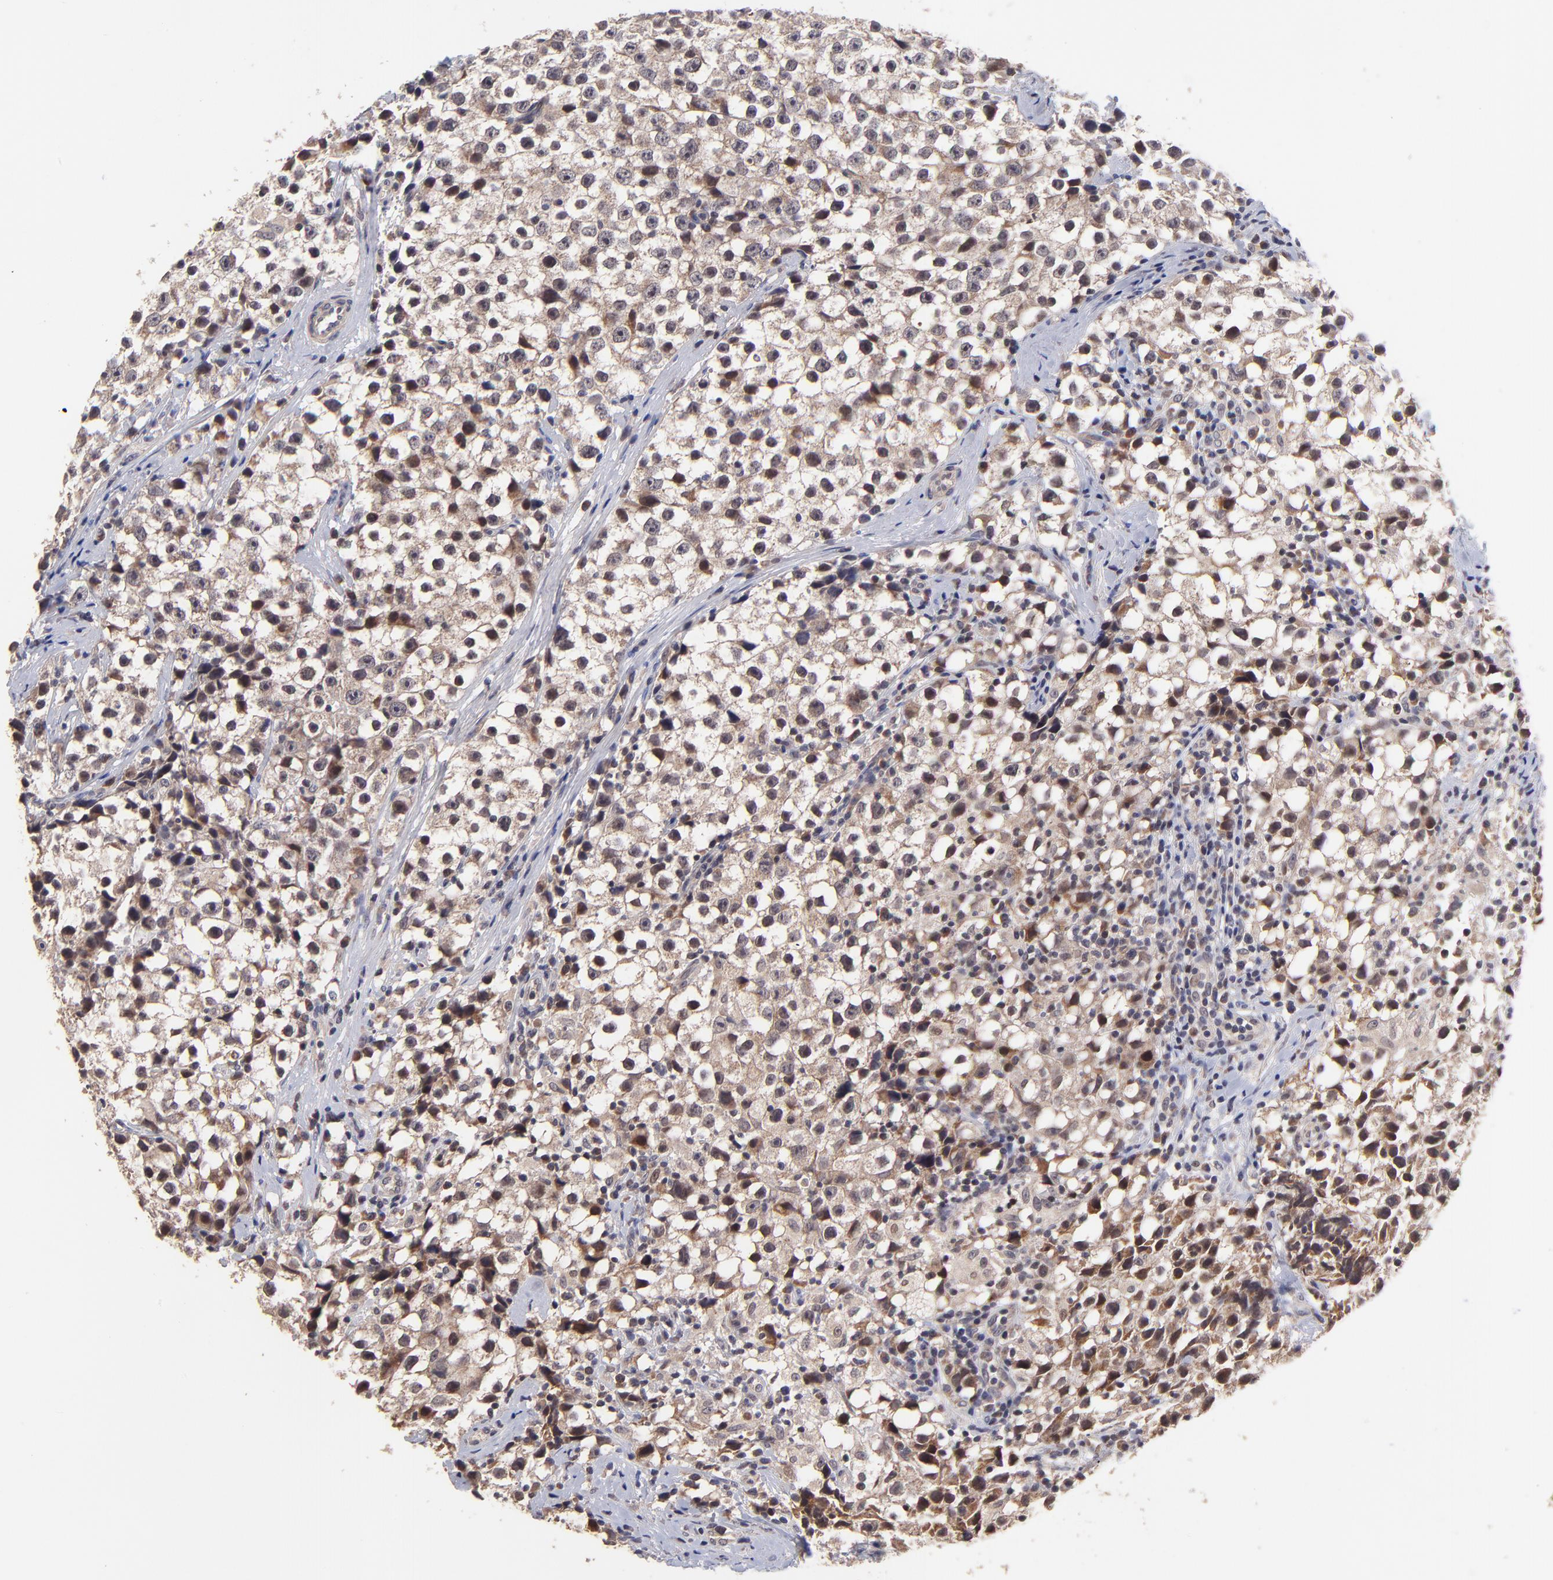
{"staining": {"intensity": "moderate", "quantity": ">75%", "location": "cytoplasmic/membranous"}, "tissue": "testis cancer", "cell_type": "Tumor cells", "image_type": "cancer", "snomed": [{"axis": "morphology", "description": "Seminoma, NOS"}, {"axis": "topography", "description": "Testis"}], "caption": "High-power microscopy captured an immunohistochemistry micrograph of testis seminoma, revealing moderate cytoplasmic/membranous staining in approximately >75% of tumor cells.", "gene": "BAIAP2L2", "patient": {"sex": "male", "age": 35}}